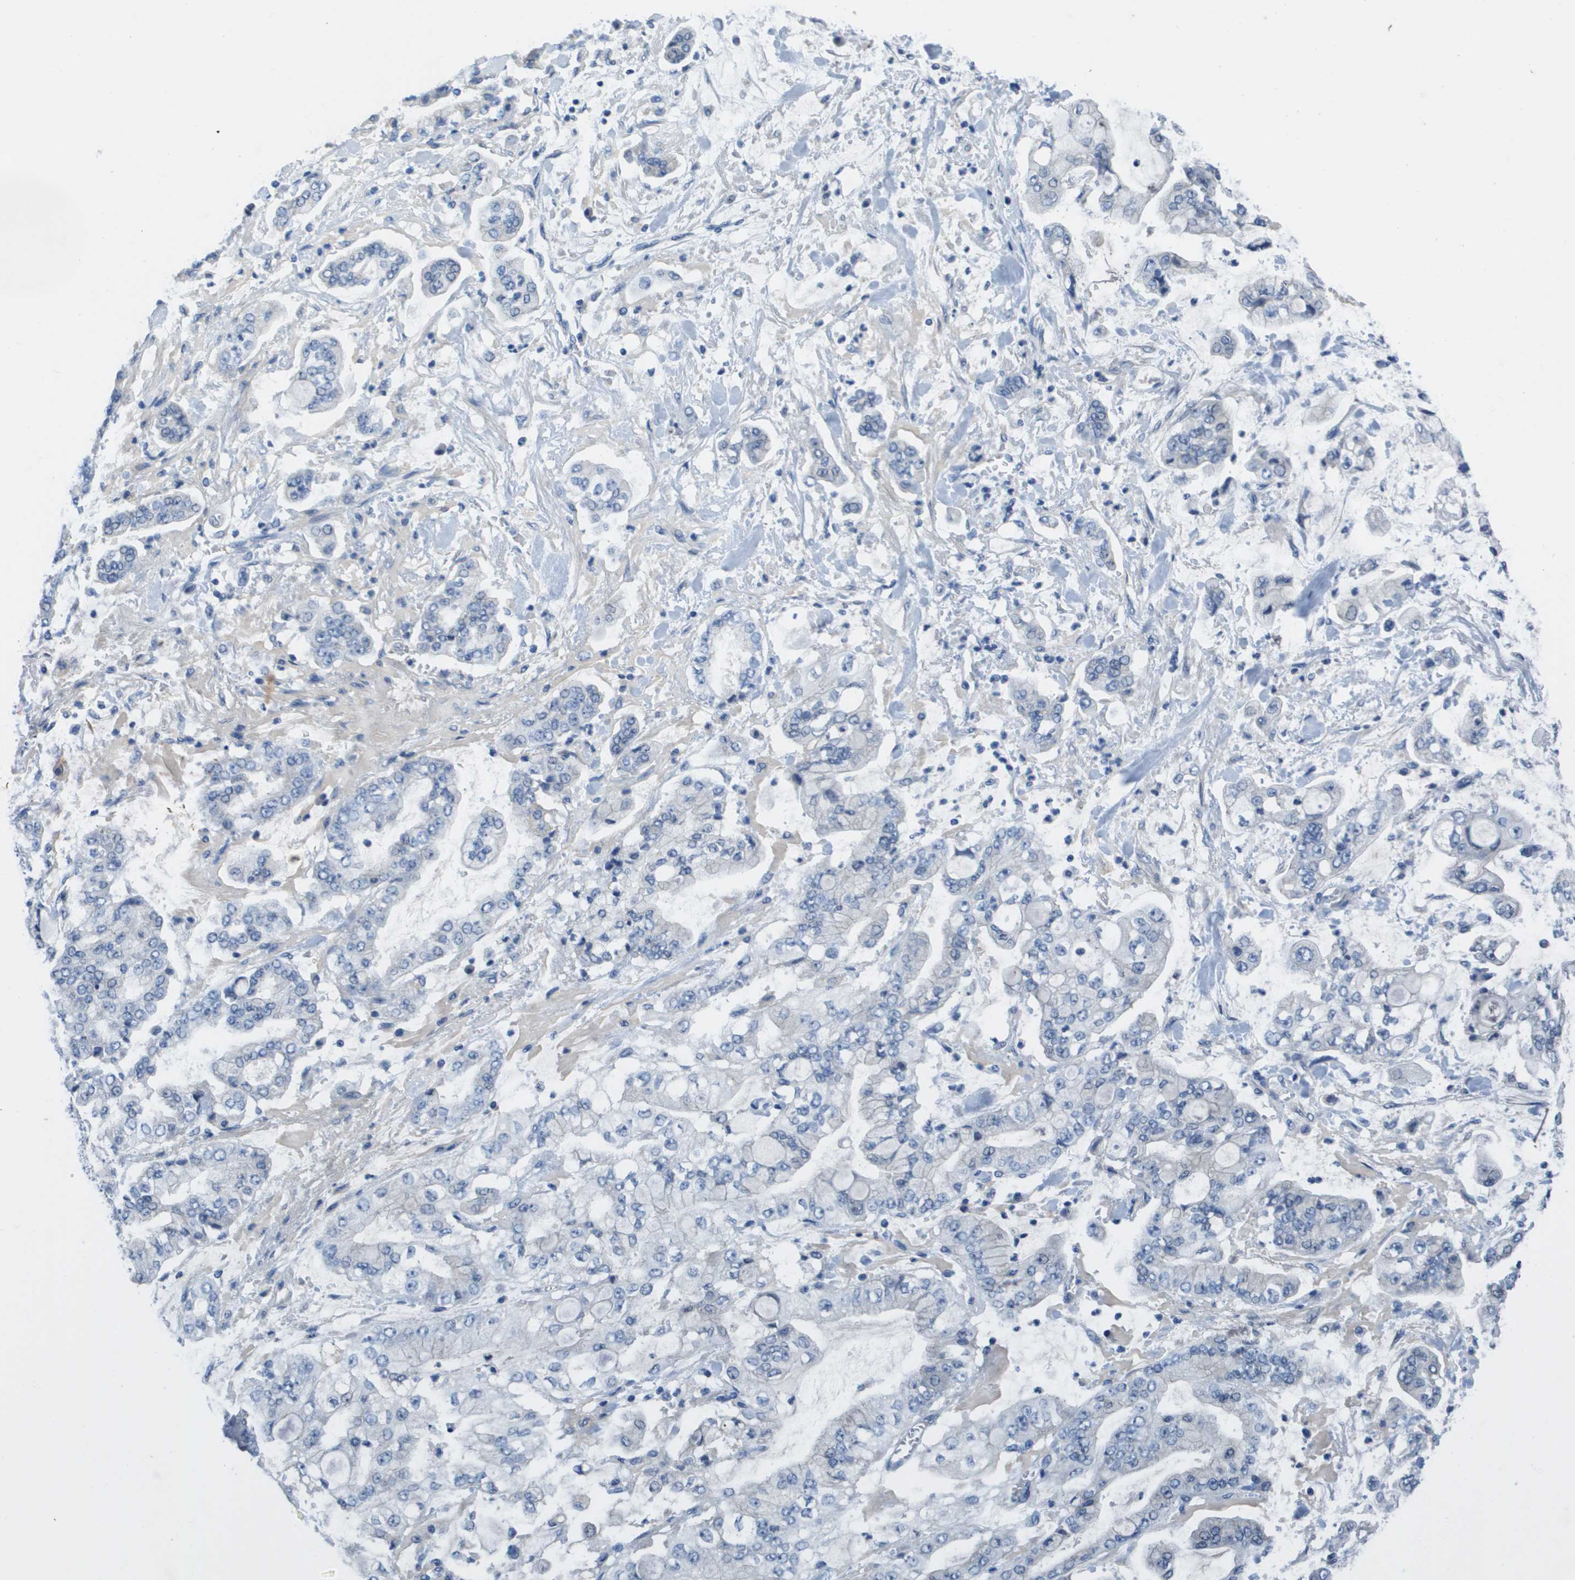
{"staining": {"intensity": "negative", "quantity": "none", "location": "none"}, "tissue": "stomach cancer", "cell_type": "Tumor cells", "image_type": "cancer", "snomed": [{"axis": "morphology", "description": "Normal tissue, NOS"}, {"axis": "morphology", "description": "Adenocarcinoma, NOS"}, {"axis": "topography", "description": "Stomach, upper"}, {"axis": "topography", "description": "Stomach"}], "caption": "Immunohistochemistry micrograph of neoplastic tissue: stomach adenocarcinoma stained with DAB reveals no significant protein expression in tumor cells.", "gene": "NCS1", "patient": {"sex": "male", "age": 76}}